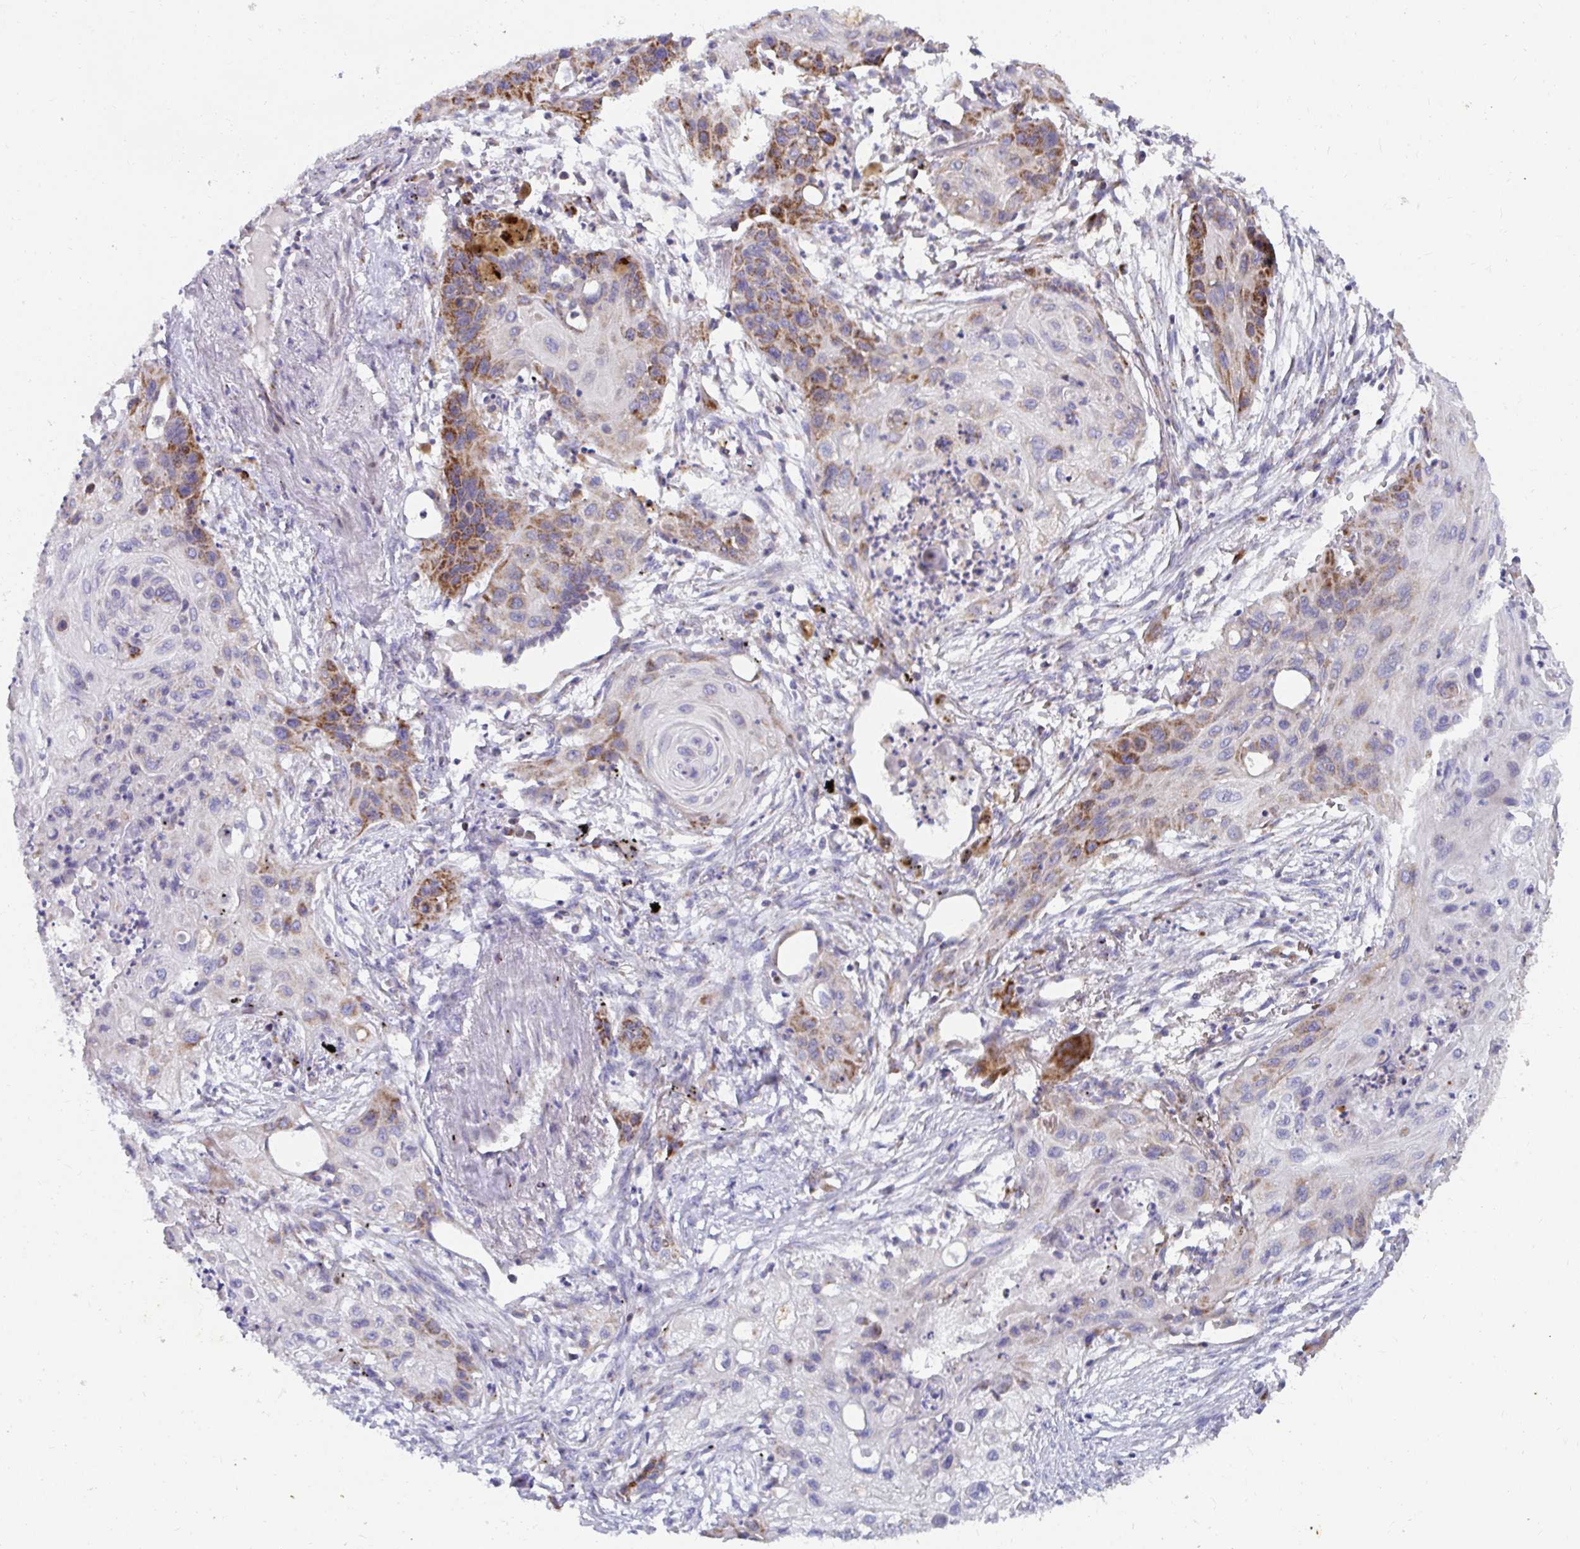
{"staining": {"intensity": "moderate", "quantity": "<25%", "location": "cytoplasmic/membranous"}, "tissue": "lung cancer", "cell_type": "Tumor cells", "image_type": "cancer", "snomed": [{"axis": "morphology", "description": "Squamous cell carcinoma, NOS"}, {"axis": "topography", "description": "Lung"}], "caption": "Lung squamous cell carcinoma stained with a protein marker exhibits moderate staining in tumor cells.", "gene": "EXOC5", "patient": {"sex": "male", "age": 71}}